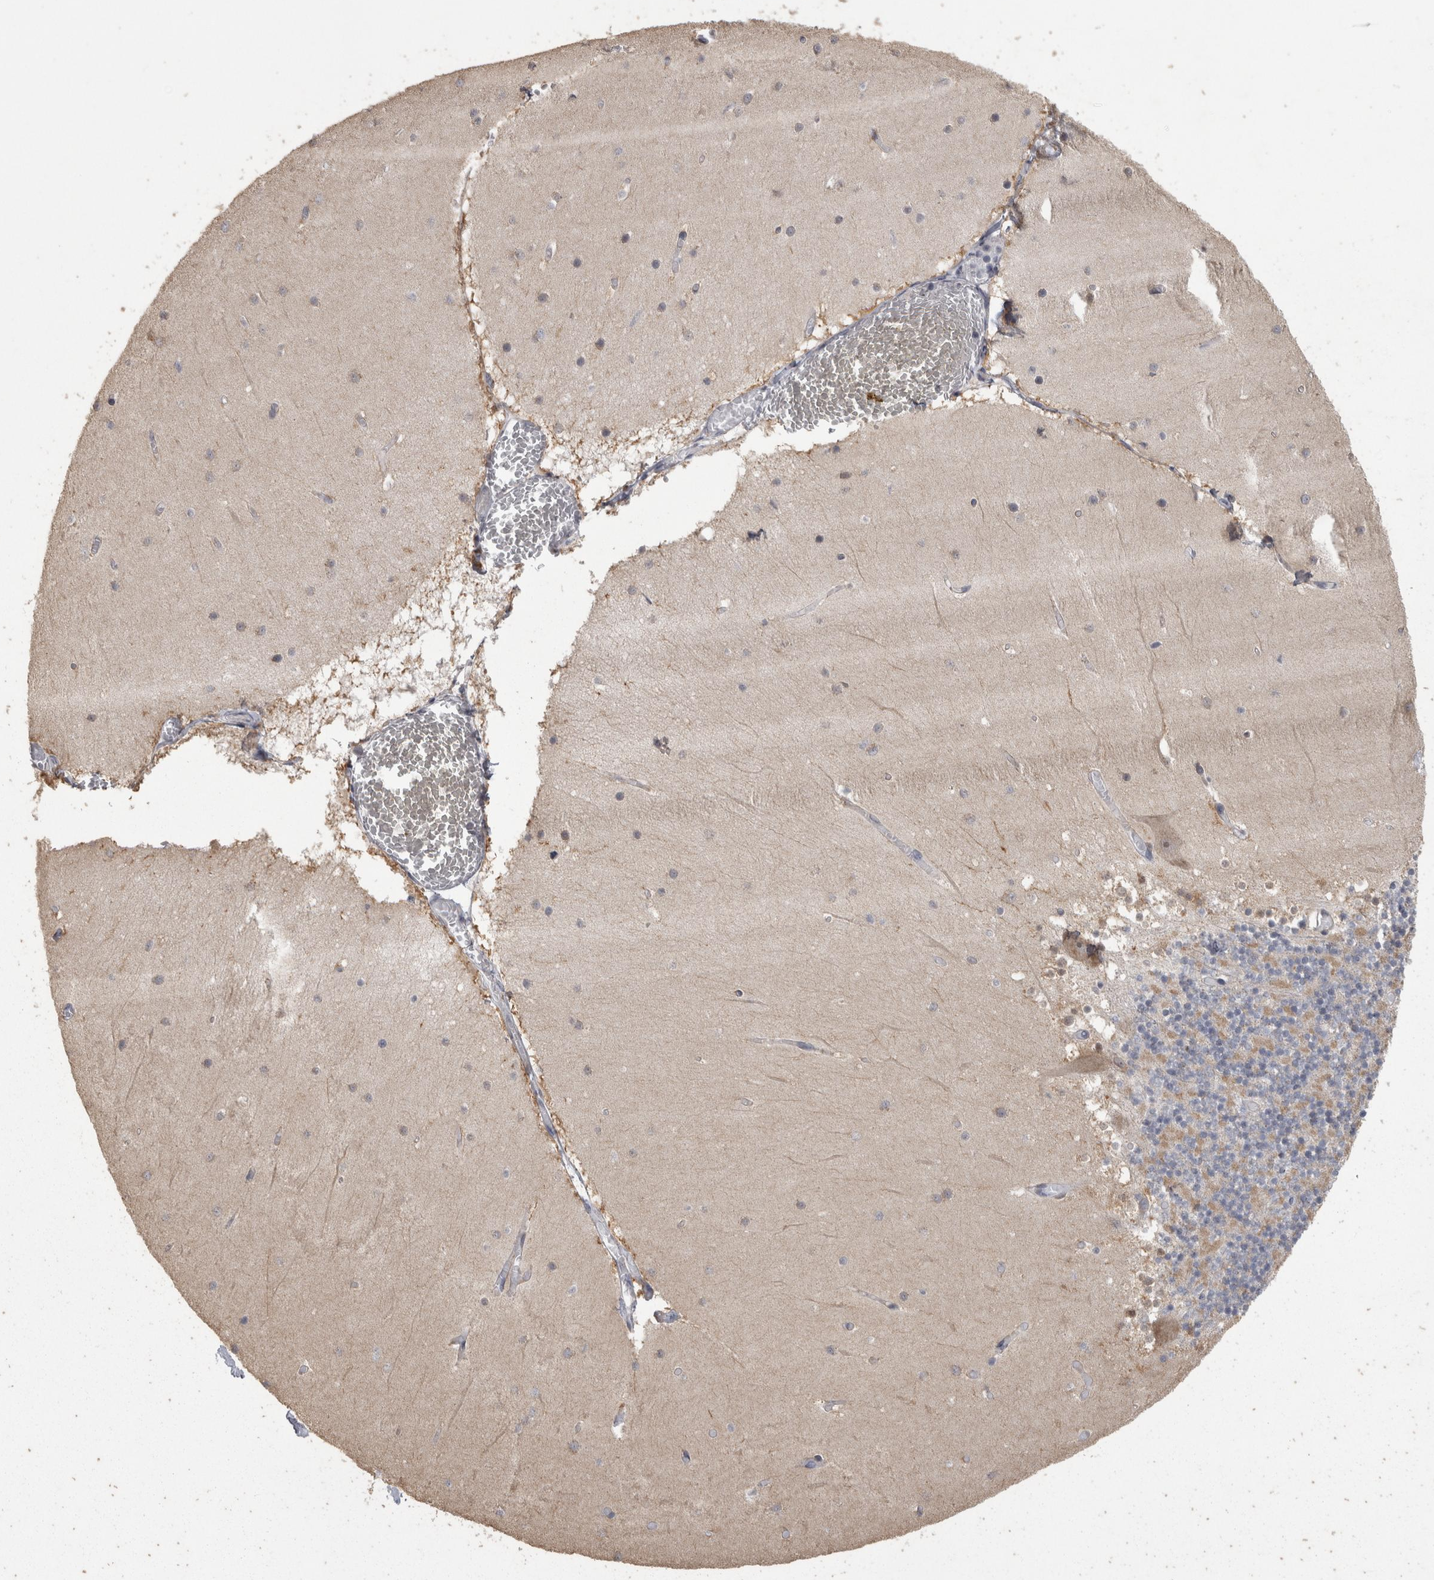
{"staining": {"intensity": "negative", "quantity": "none", "location": "none"}, "tissue": "cerebellum", "cell_type": "Cells in granular layer", "image_type": "normal", "snomed": [{"axis": "morphology", "description": "Normal tissue, NOS"}, {"axis": "topography", "description": "Cerebellum"}], "caption": "This is an immunohistochemistry histopathology image of benign cerebellum. There is no expression in cells in granular layer.", "gene": "RAB29", "patient": {"sex": "female", "age": 28}}